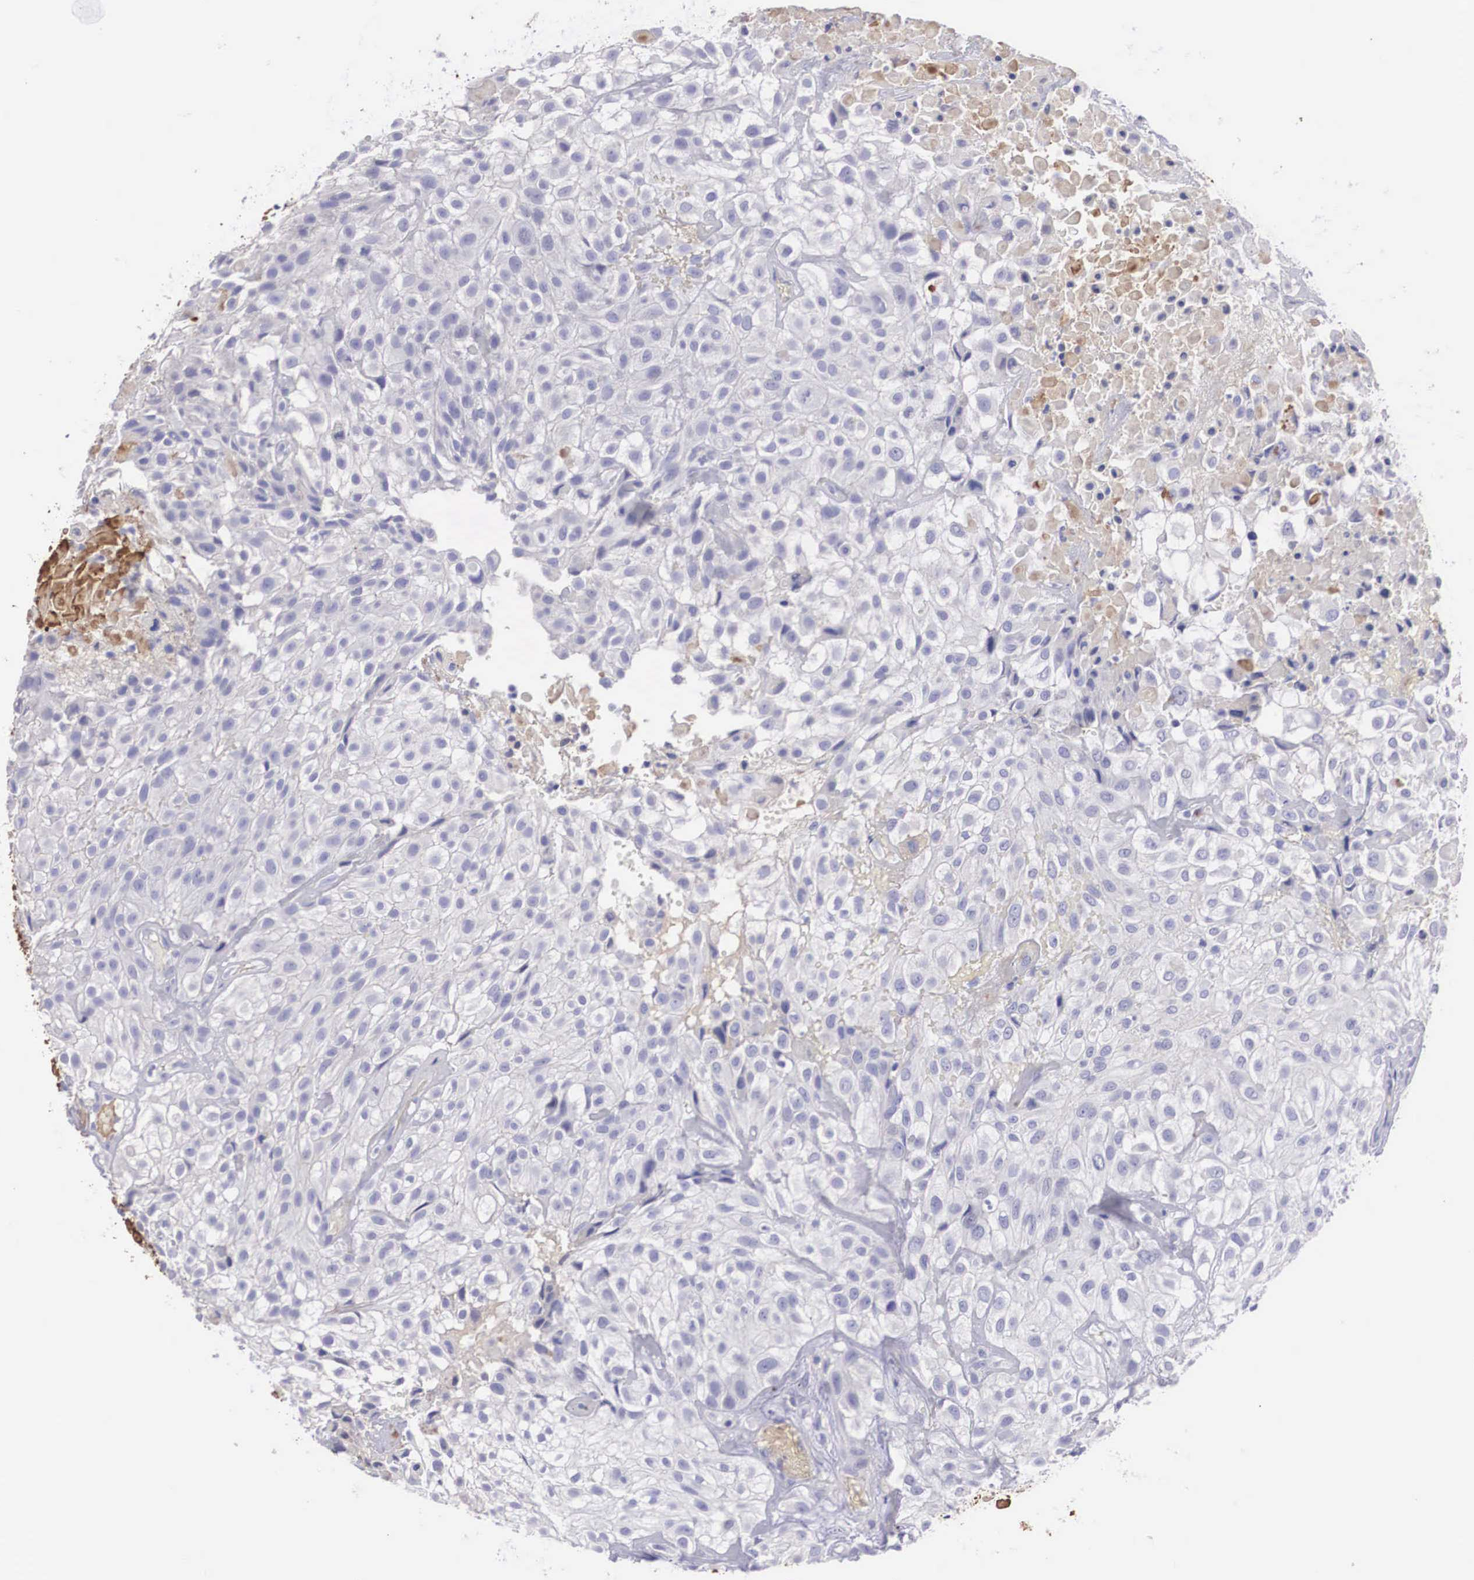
{"staining": {"intensity": "negative", "quantity": "none", "location": "none"}, "tissue": "urothelial cancer", "cell_type": "Tumor cells", "image_type": "cancer", "snomed": [{"axis": "morphology", "description": "Urothelial carcinoma, High grade"}, {"axis": "topography", "description": "Urinary bladder"}], "caption": "The histopathology image reveals no staining of tumor cells in urothelial cancer.", "gene": "CLU", "patient": {"sex": "male", "age": 56}}